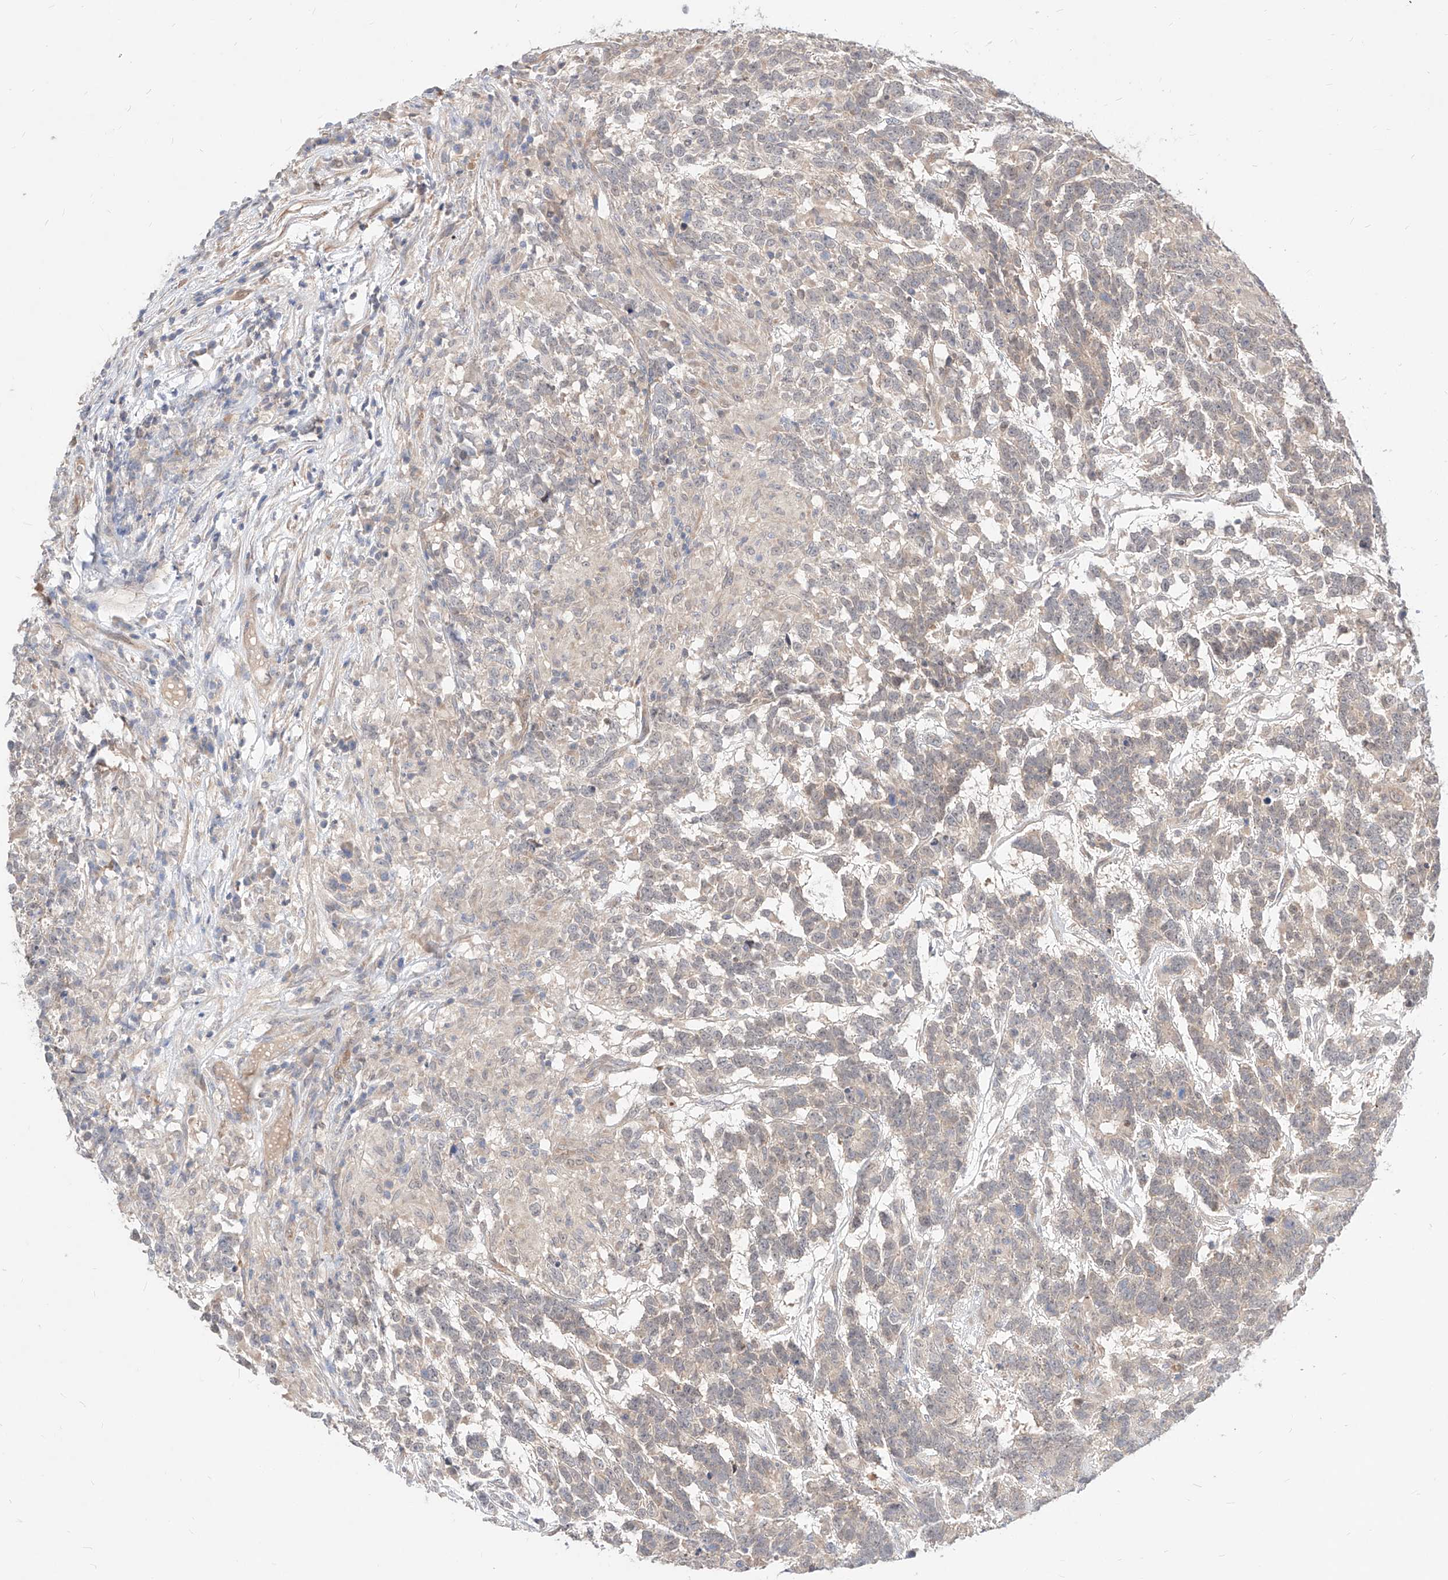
{"staining": {"intensity": "negative", "quantity": "none", "location": "none"}, "tissue": "testis cancer", "cell_type": "Tumor cells", "image_type": "cancer", "snomed": [{"axis": "morphology", "description": "Carcinoma, Embryonal, NOS"}, {"axis": "topography", "description": "Testis"}], "caption": "The histopathology image displays no staining of tumor cells in testis cancer (embryonal carcinoma).", "gene": "TSNAX", "patient": {"sex": "male", "age": 26}}